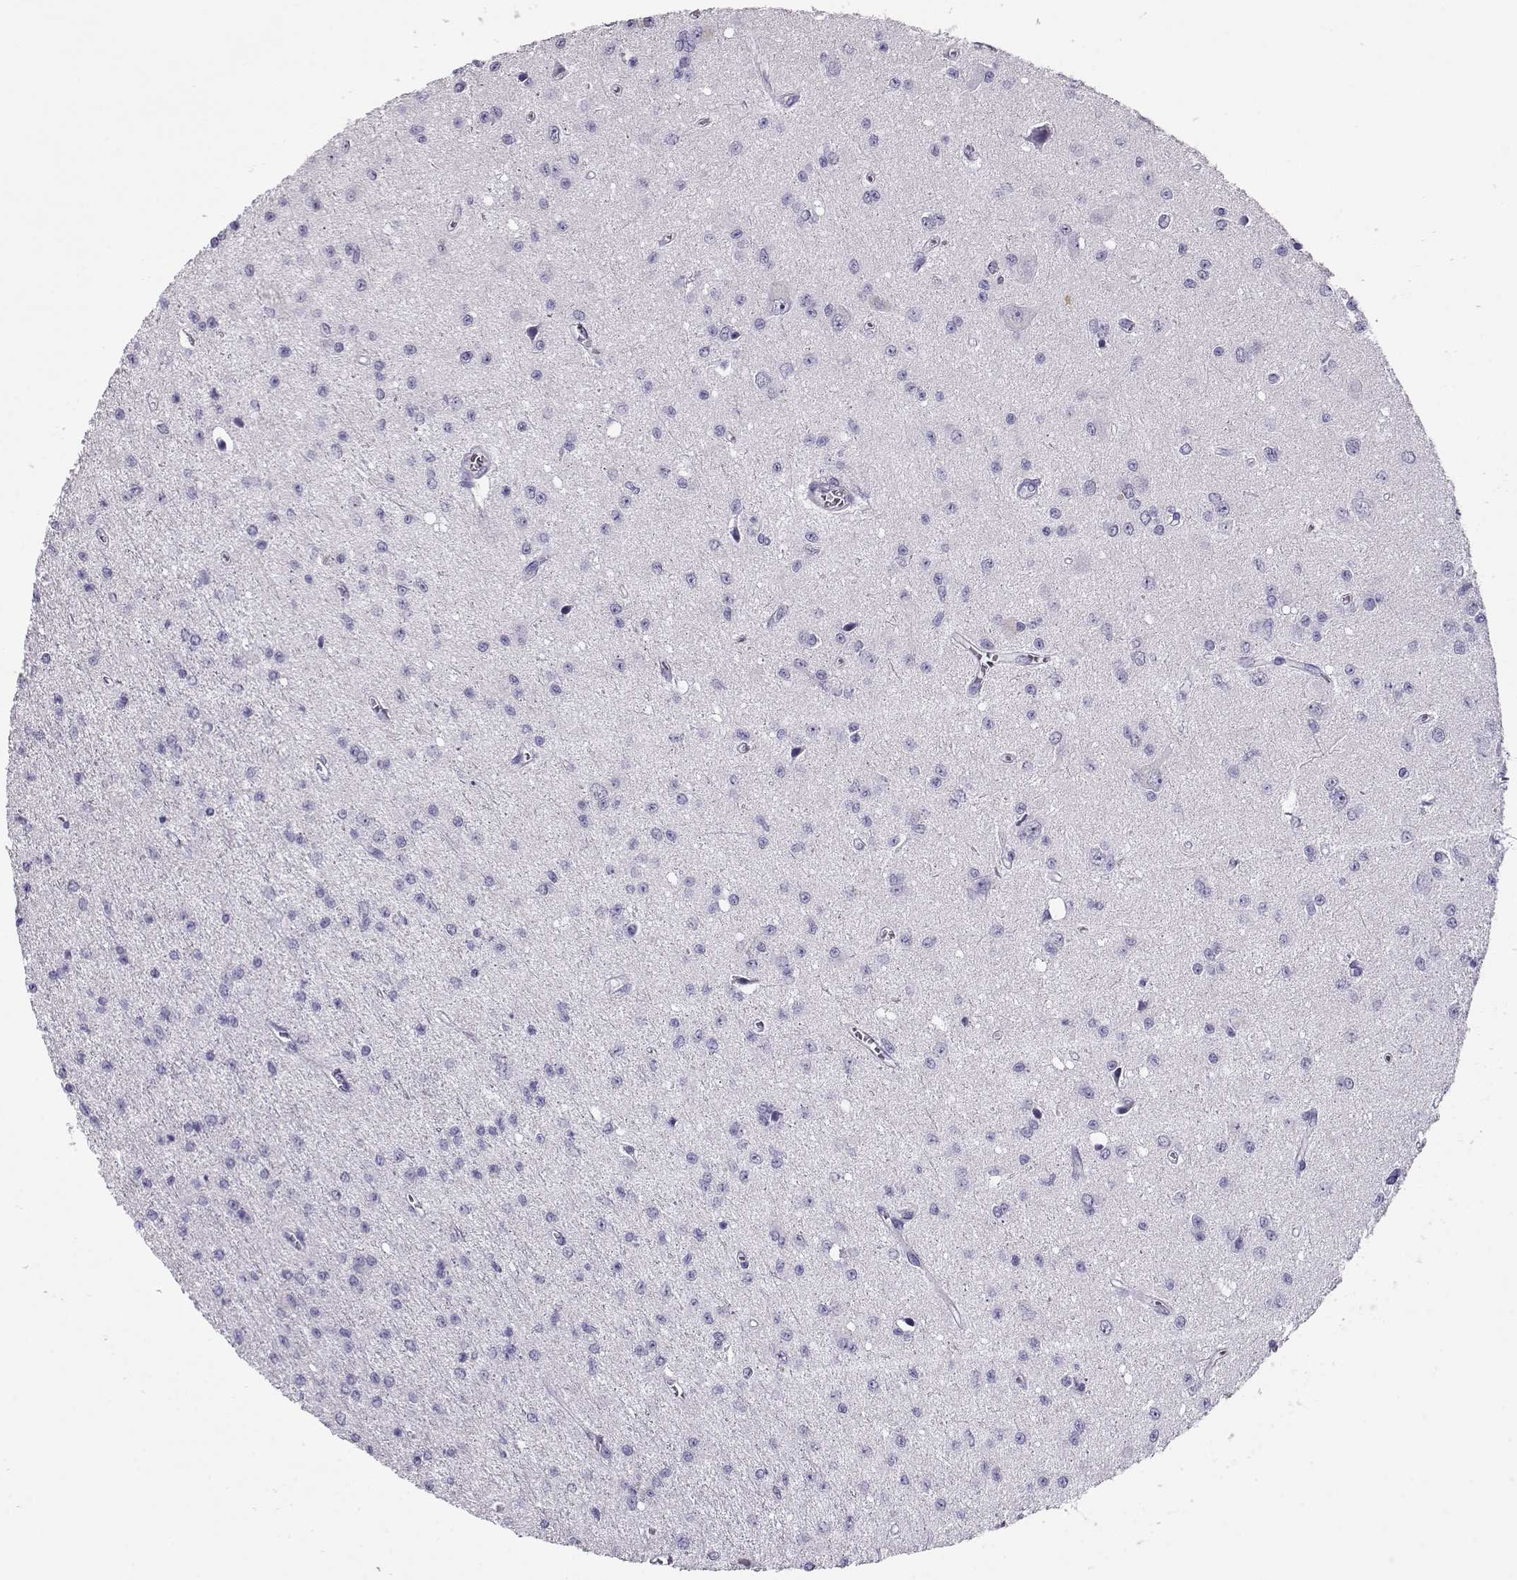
{"staining": {"intensity": "negative", "quantity": "none", "location": "none"}, "tissue": "glioma", "cell_type": "Tumor cells", "image_type": "cancer", "snomed": [{"axis": "morphology", "description": "Glioma, malignant, Low grade"}, {"axis": "topography", "description": "Brain"}], "caption": "This histopathology image is of malignant low-grade glioma stained with immunohistochemistry to label a protein in brown with the nuclei are counter-stained blue. There is no staining in tumor cells.", "gene": "CRX", "patient": {"sex": "female", "age": 45}}